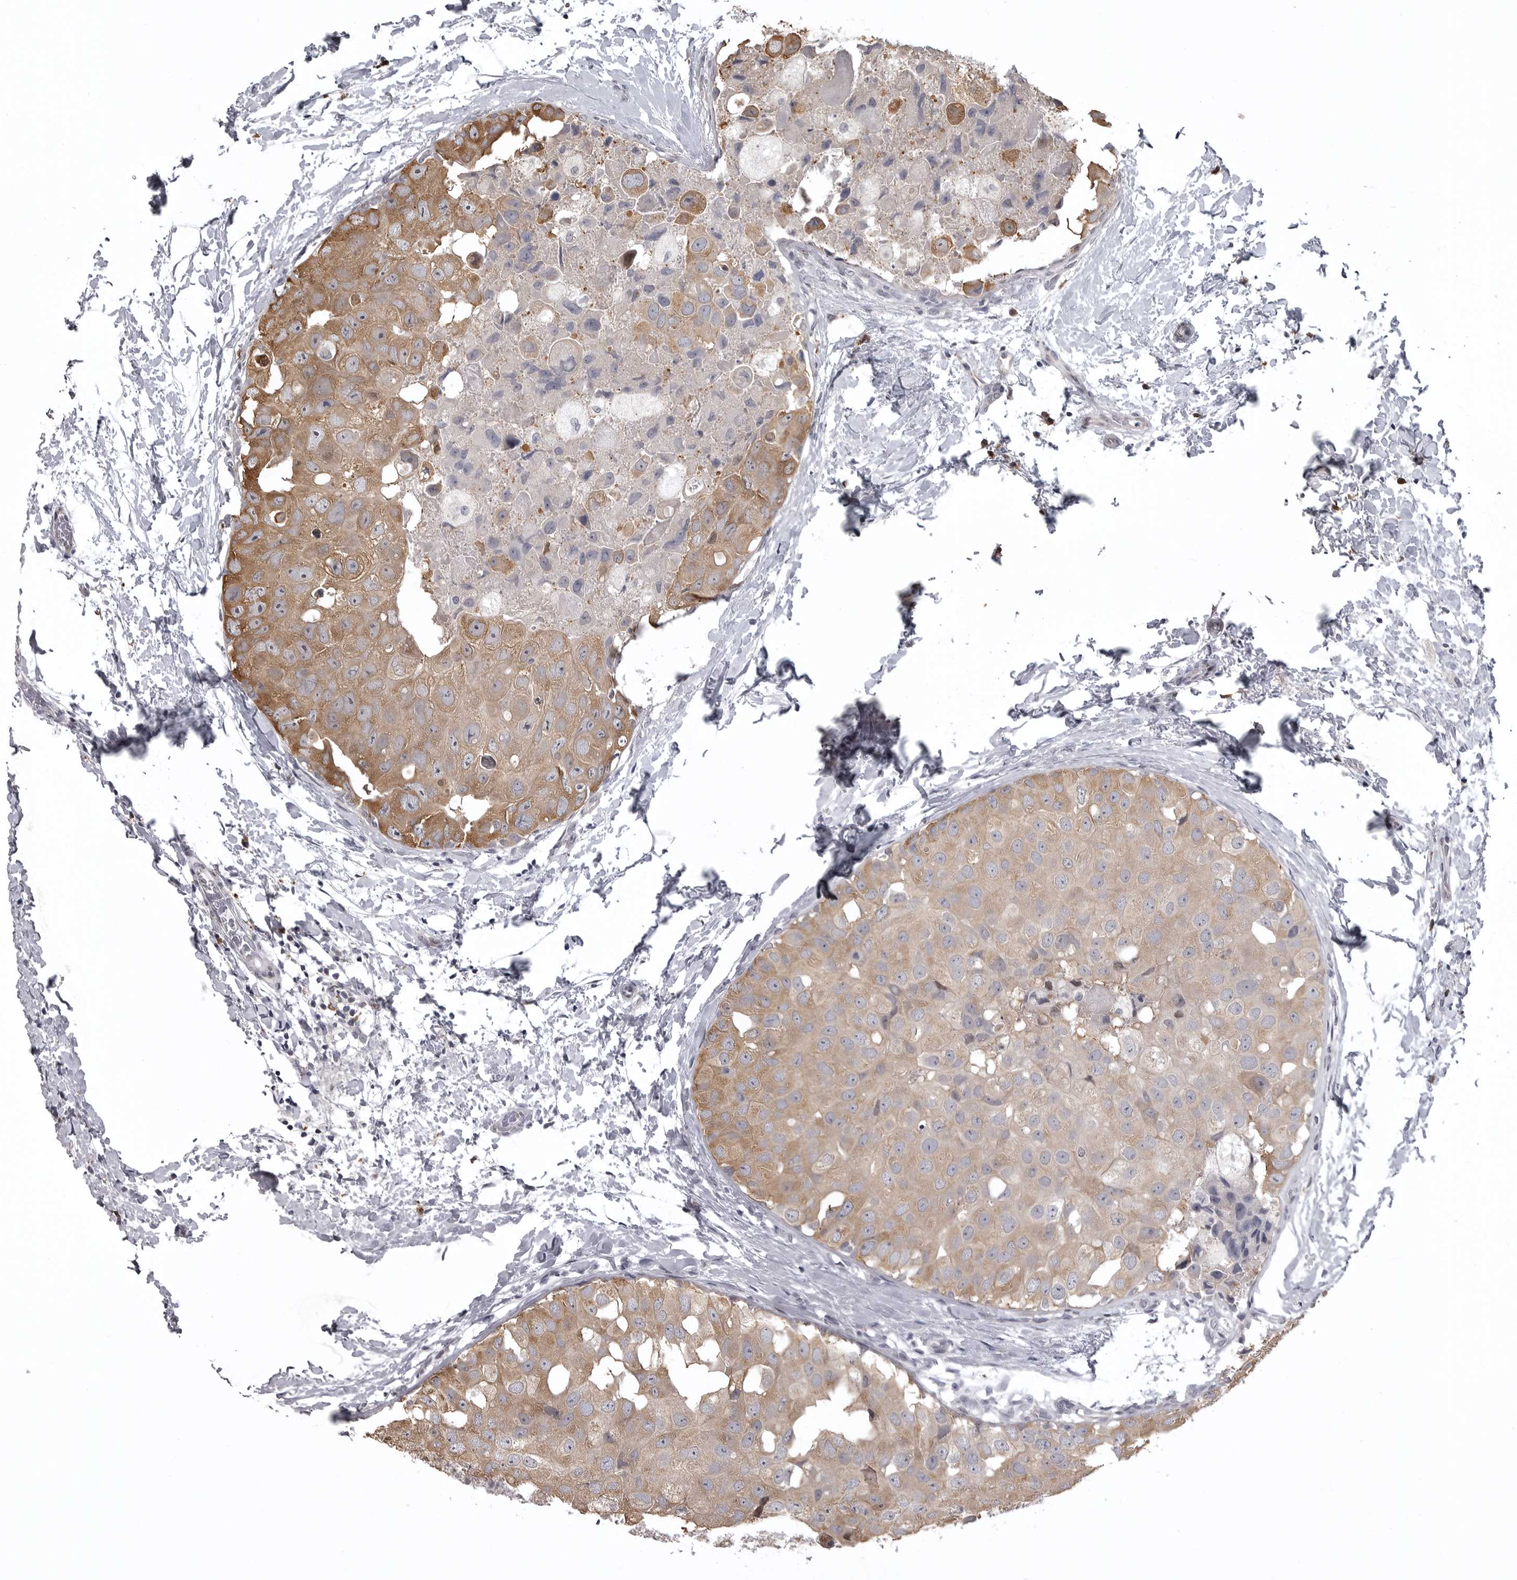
{"staining": {"intensity": "moderate", "quantity": ">75%", "location": "cytoplasmic/membranous"}, "tissue": "breast cancer", "cell_type": "Tumor cells", "image_type": "cancer", "snomed": [{"axis": "morphology", "description": "Duct carcinoma"}, {"axis": "topography", "description": "Breast"}], "caption": "Immunohistochemistry (IHC) photomicrograph of neoplastic tissue: human breast cancer (invasive ductal carcinoma) stained using IHC displays medium levels of moderate protein expression localized specifically in the cytoplasmic/membranous of tumor cells, appearing as a cytoplasmic/membranous brown color.", "gene": "SNX16", "patient": {"sex": "female", "age": 62}}